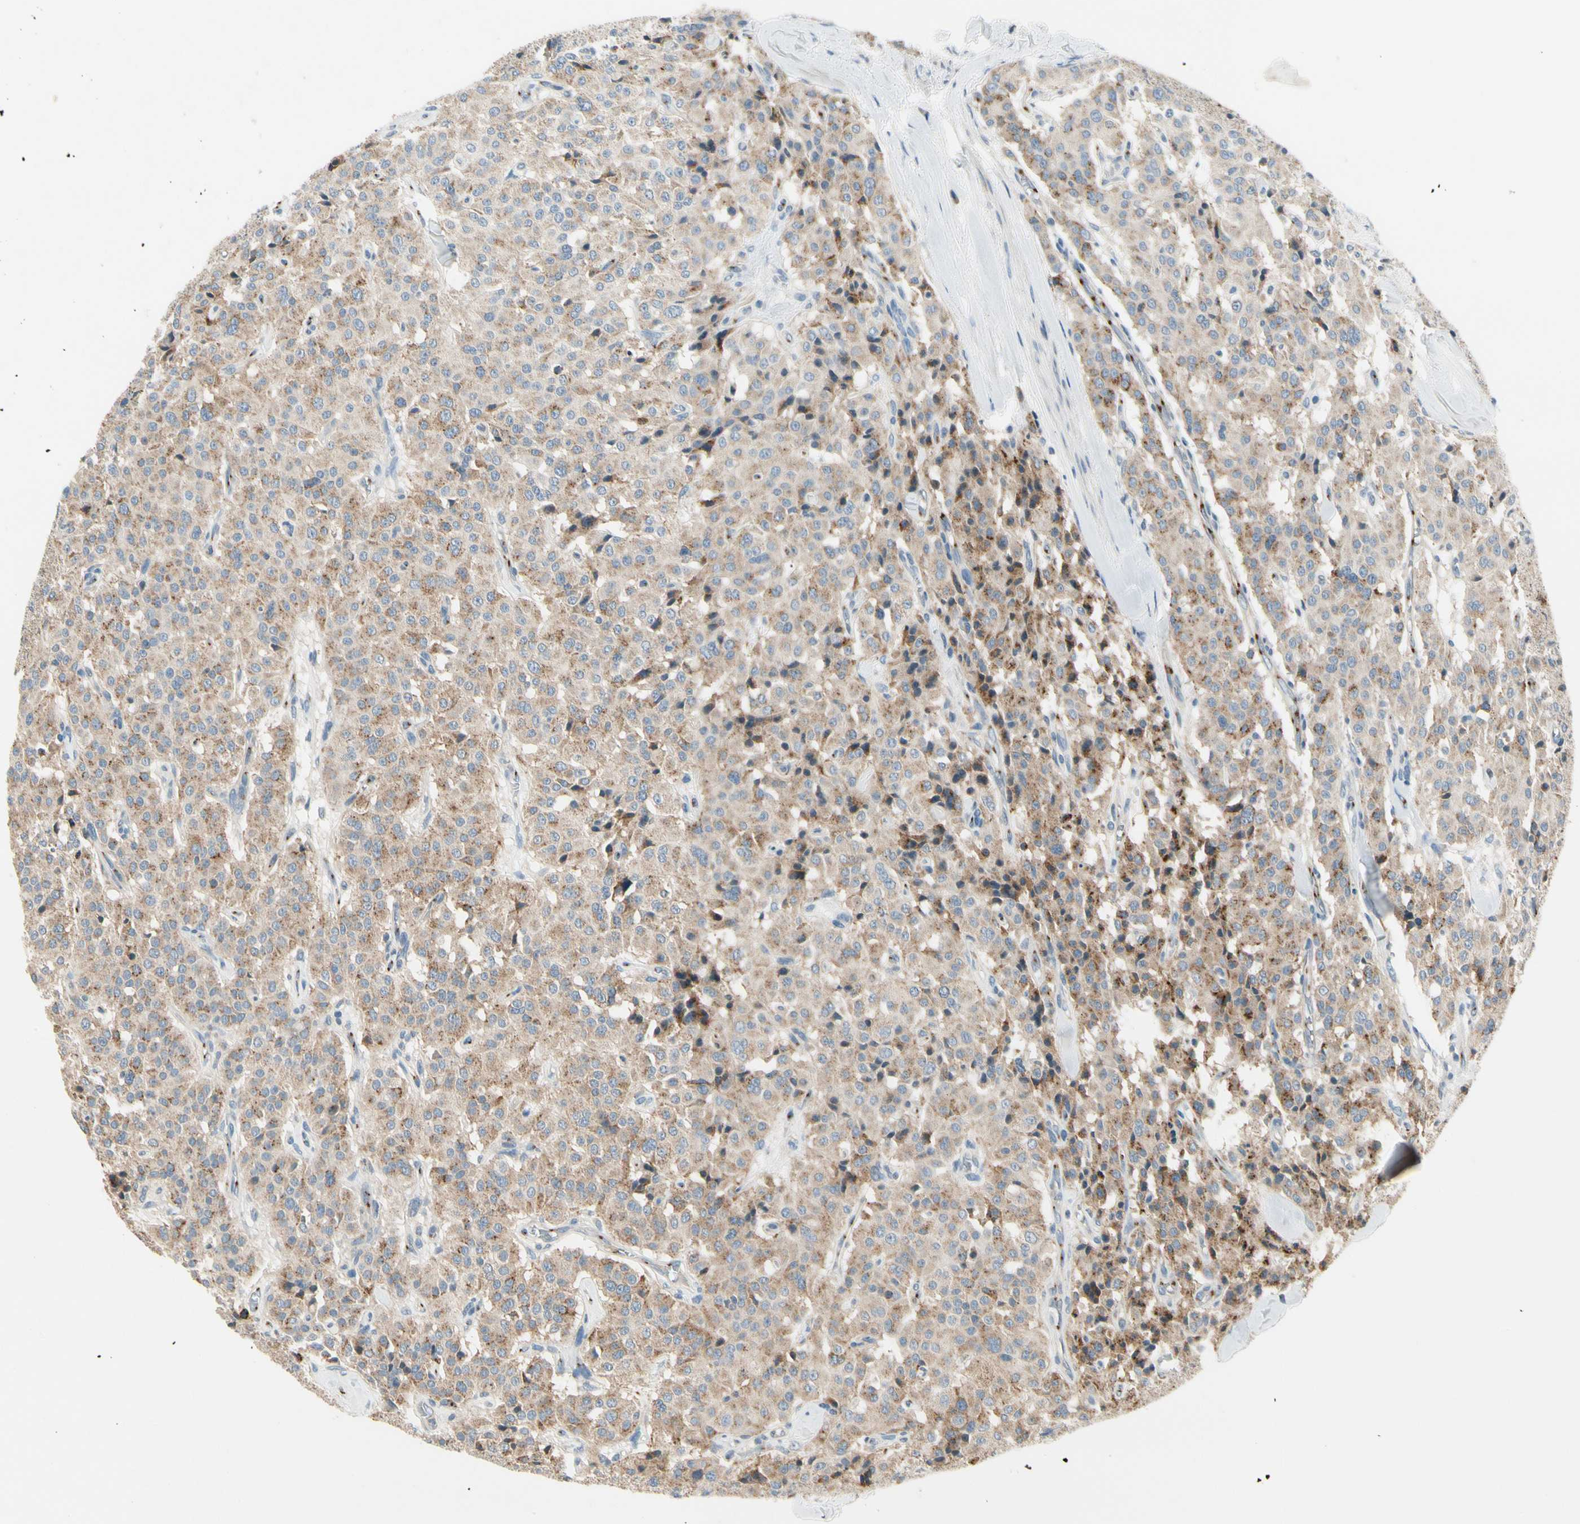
{"staining": {"intensity": "moderate", "quantity": ">75%", "location": "cytoplasmic/membranous"}, "tissue": "carcinoid", "cell_type": "Tumor cells", "image_type": "cancer", "snomed": [{"axis": "morphology", "description": "Carcinoid, malignant, NOS"}, {"axis": "topography", "description": "Lung"}], "caption": "Immunohistochemical staining of human carcinoid (malignant) shows moderate cytoplasmic/membranous protein expression in about >75% of tumor cells.", "gene": "MANSC1", "patient": {"sex": "male", "age": 30}}